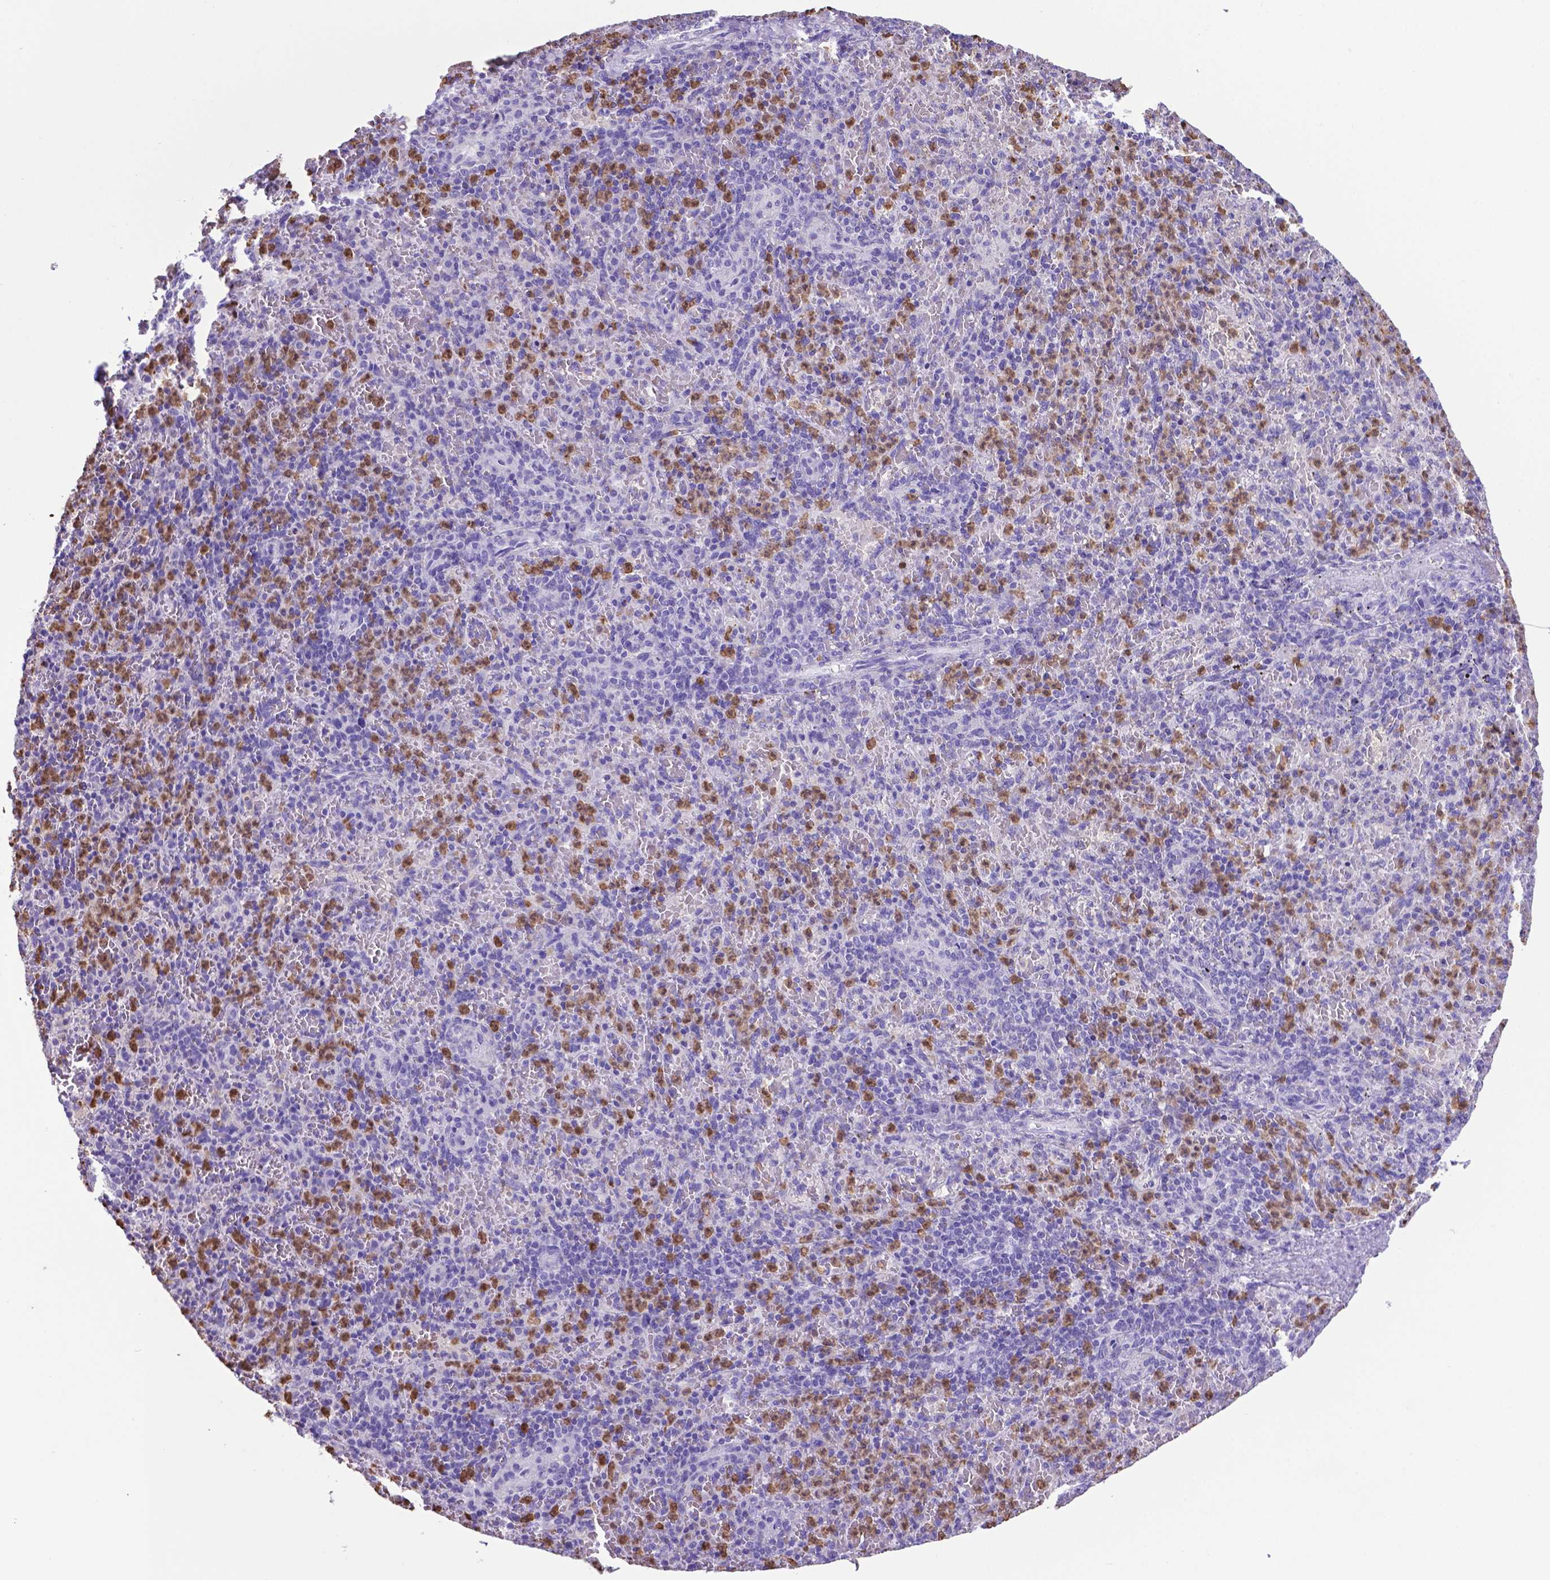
{"staining": {"intensity": "moderate", "quantity": "25%-75%", "location": "cytoplasmic/membranous"}, "tissue": "spleen", "cell_type": "Cells in red pulp", "image_type": "normal", "snomed": [{"axis": "morphology", "description": "Normal tissue, NOS"}, {"axis": "topography", "description": "Spleen"}], "caption": "Protein positivity by immunohistochemistry shows moderate cytoplasmic/membranous expression in approximately 25%-75% of cells in red pulp in benign spleen. (DAB = brown stain, brightfield microscopy at high magnification).", "gene": "LZTR1", "patient": {"sex": "female", "age": 74}}